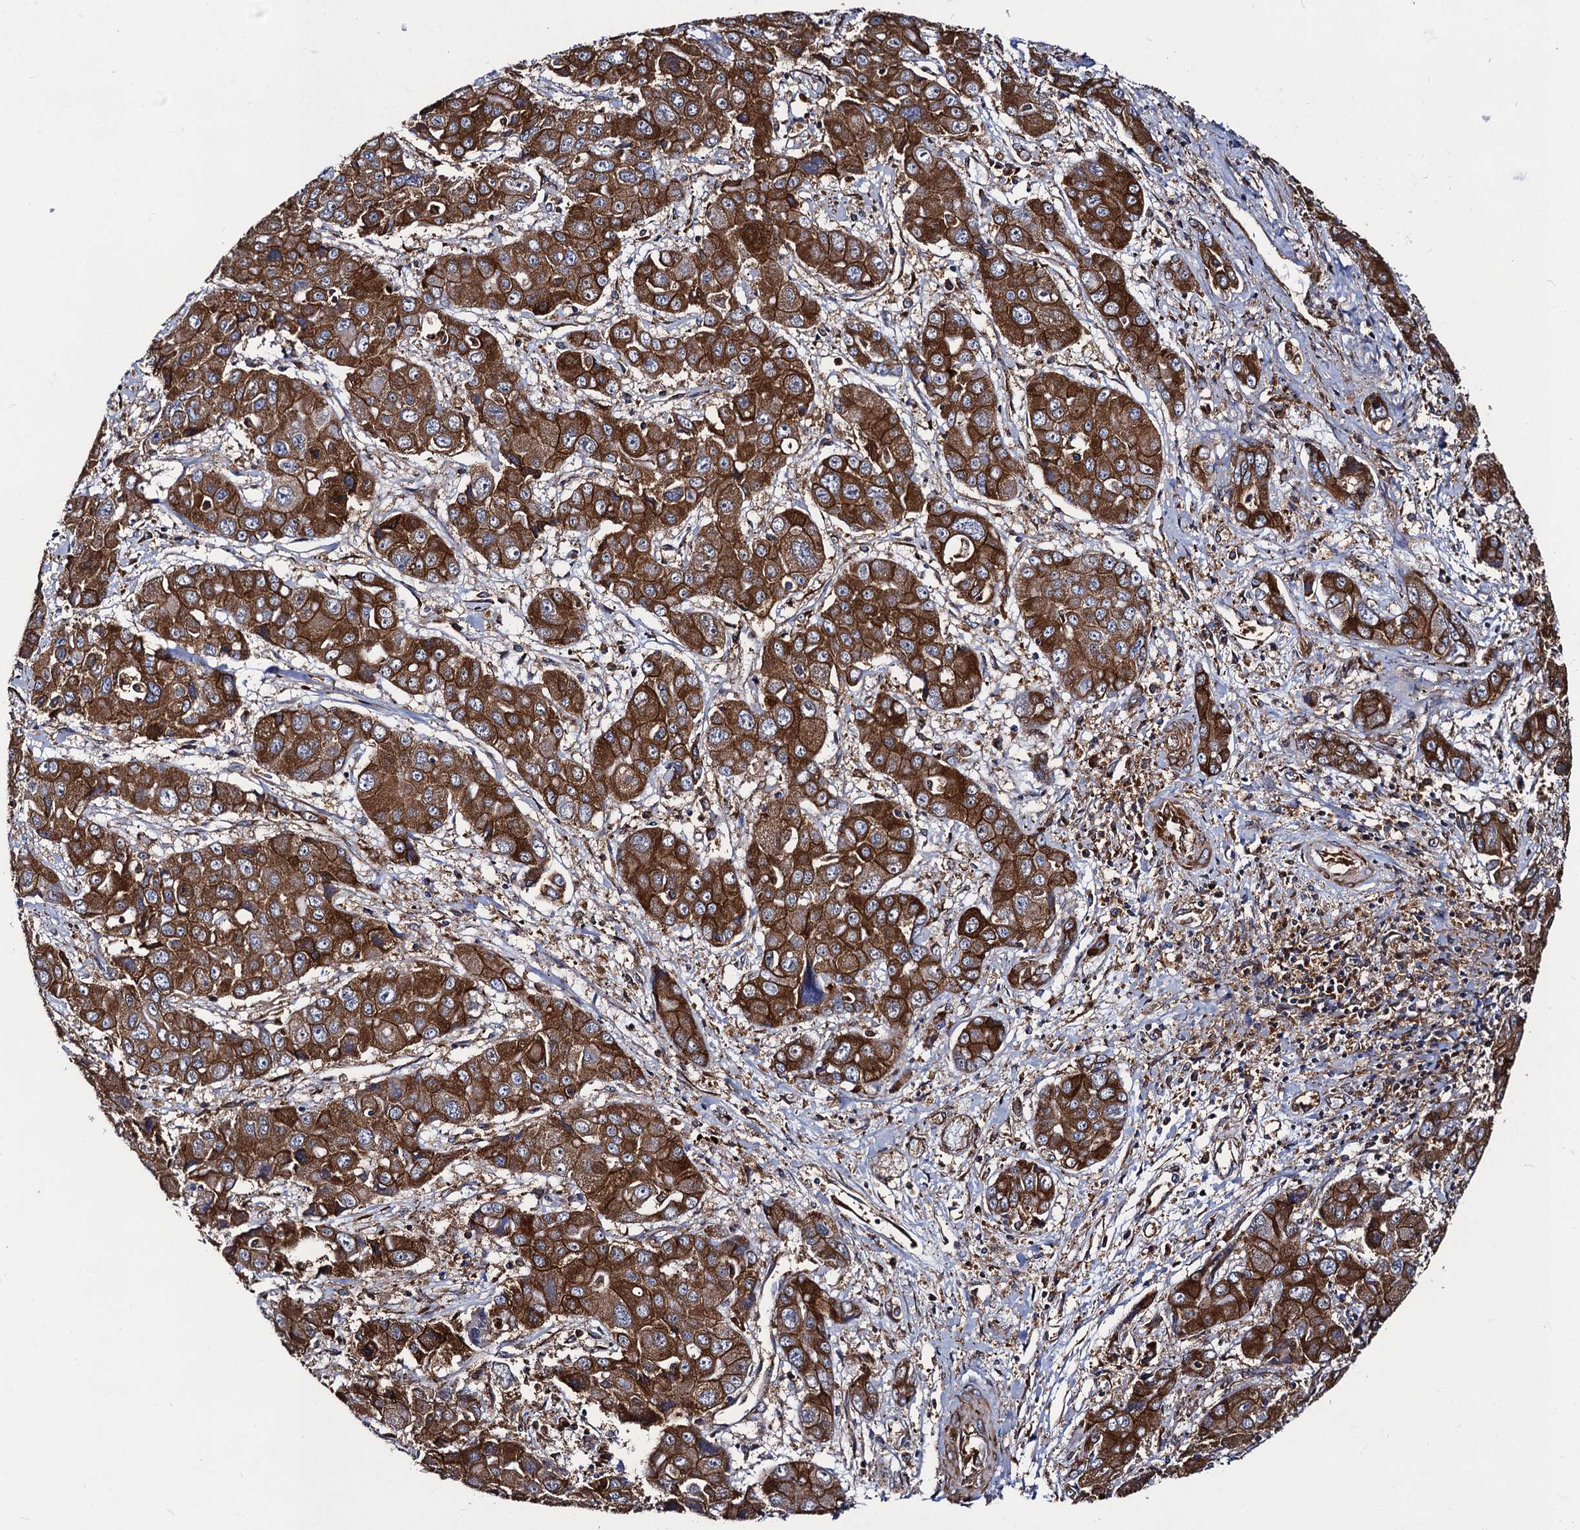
{"staining": {"intensity": "strong", "quantity": ">75%", "location": "cytoplasmic/membranous"}, "tissue": "liver cancer", "cell_type": "Tumor cells", "image_type": "cancer", "snomed": [{"axis": "morphology", "description": "Cholangiocarcinoma"}, {"axis": "topography", "description": "Liver"}], "caption": "The image displays staining of liver cancer, revealing strong cytoplasmic/membranous protein staining (brown color) within tumor cells.", "gene": "DYDC1", "patient": {"sex": "male", "age": 67}}